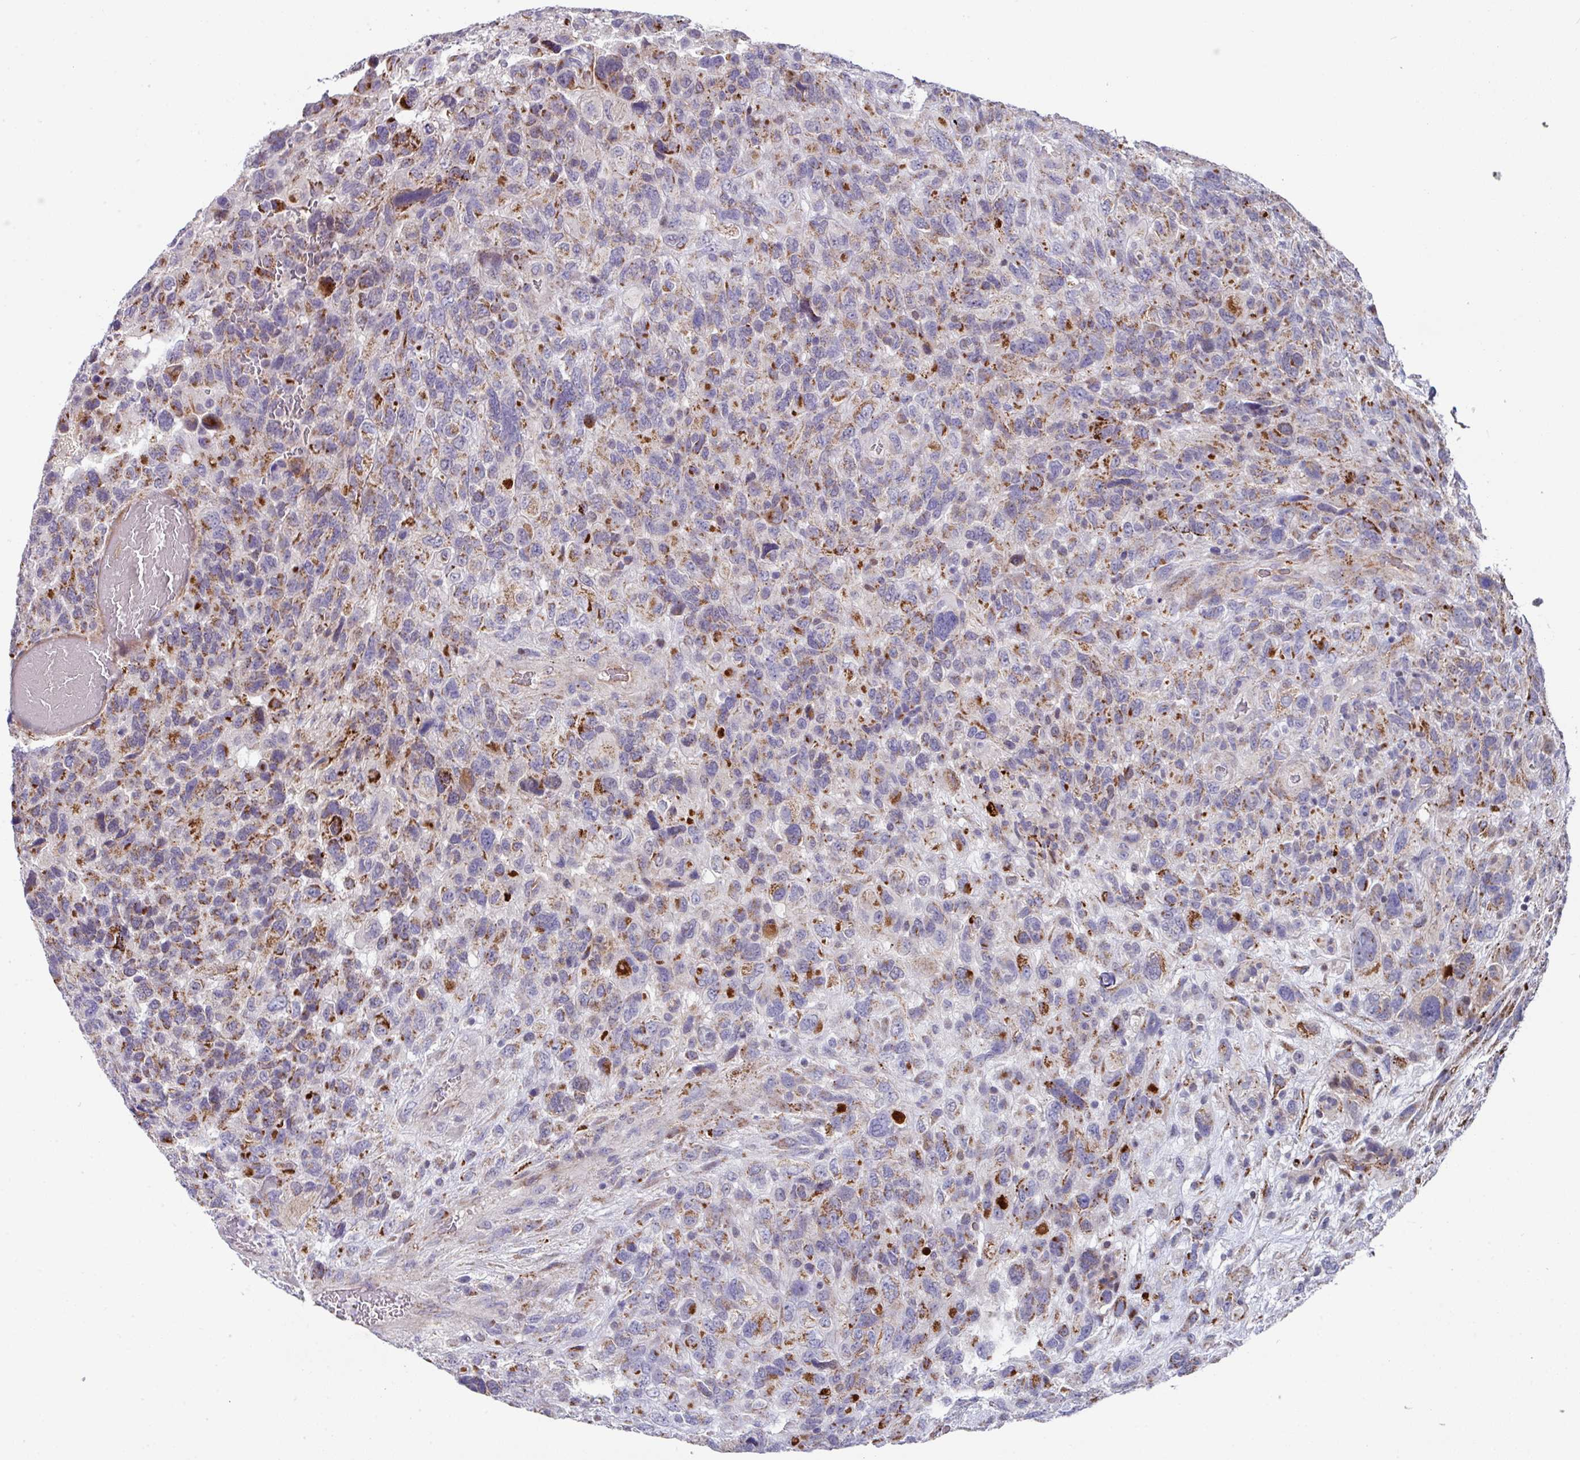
{"staining": {"intensity": "moderate", "quantity": "25%-75%", "location": "cytoplasmic/membranous"}, "tissue": "glioma", "cell_type": "Tumor cells", "image_type": "cancer", "snomed": [{"axis": "morphology", "description": "Glioma, malignant, High grade"}, {"axis": "topography", "description": "Brain"}], "caption": "Immunohistochemical staining of human glioma reveals medium levels of moderate cytoplasmic/membranous protein positivity in about 25%-75% of tumor cells.", "gene": "CBX7", "patient": {"sex": "male", "age": 61}}